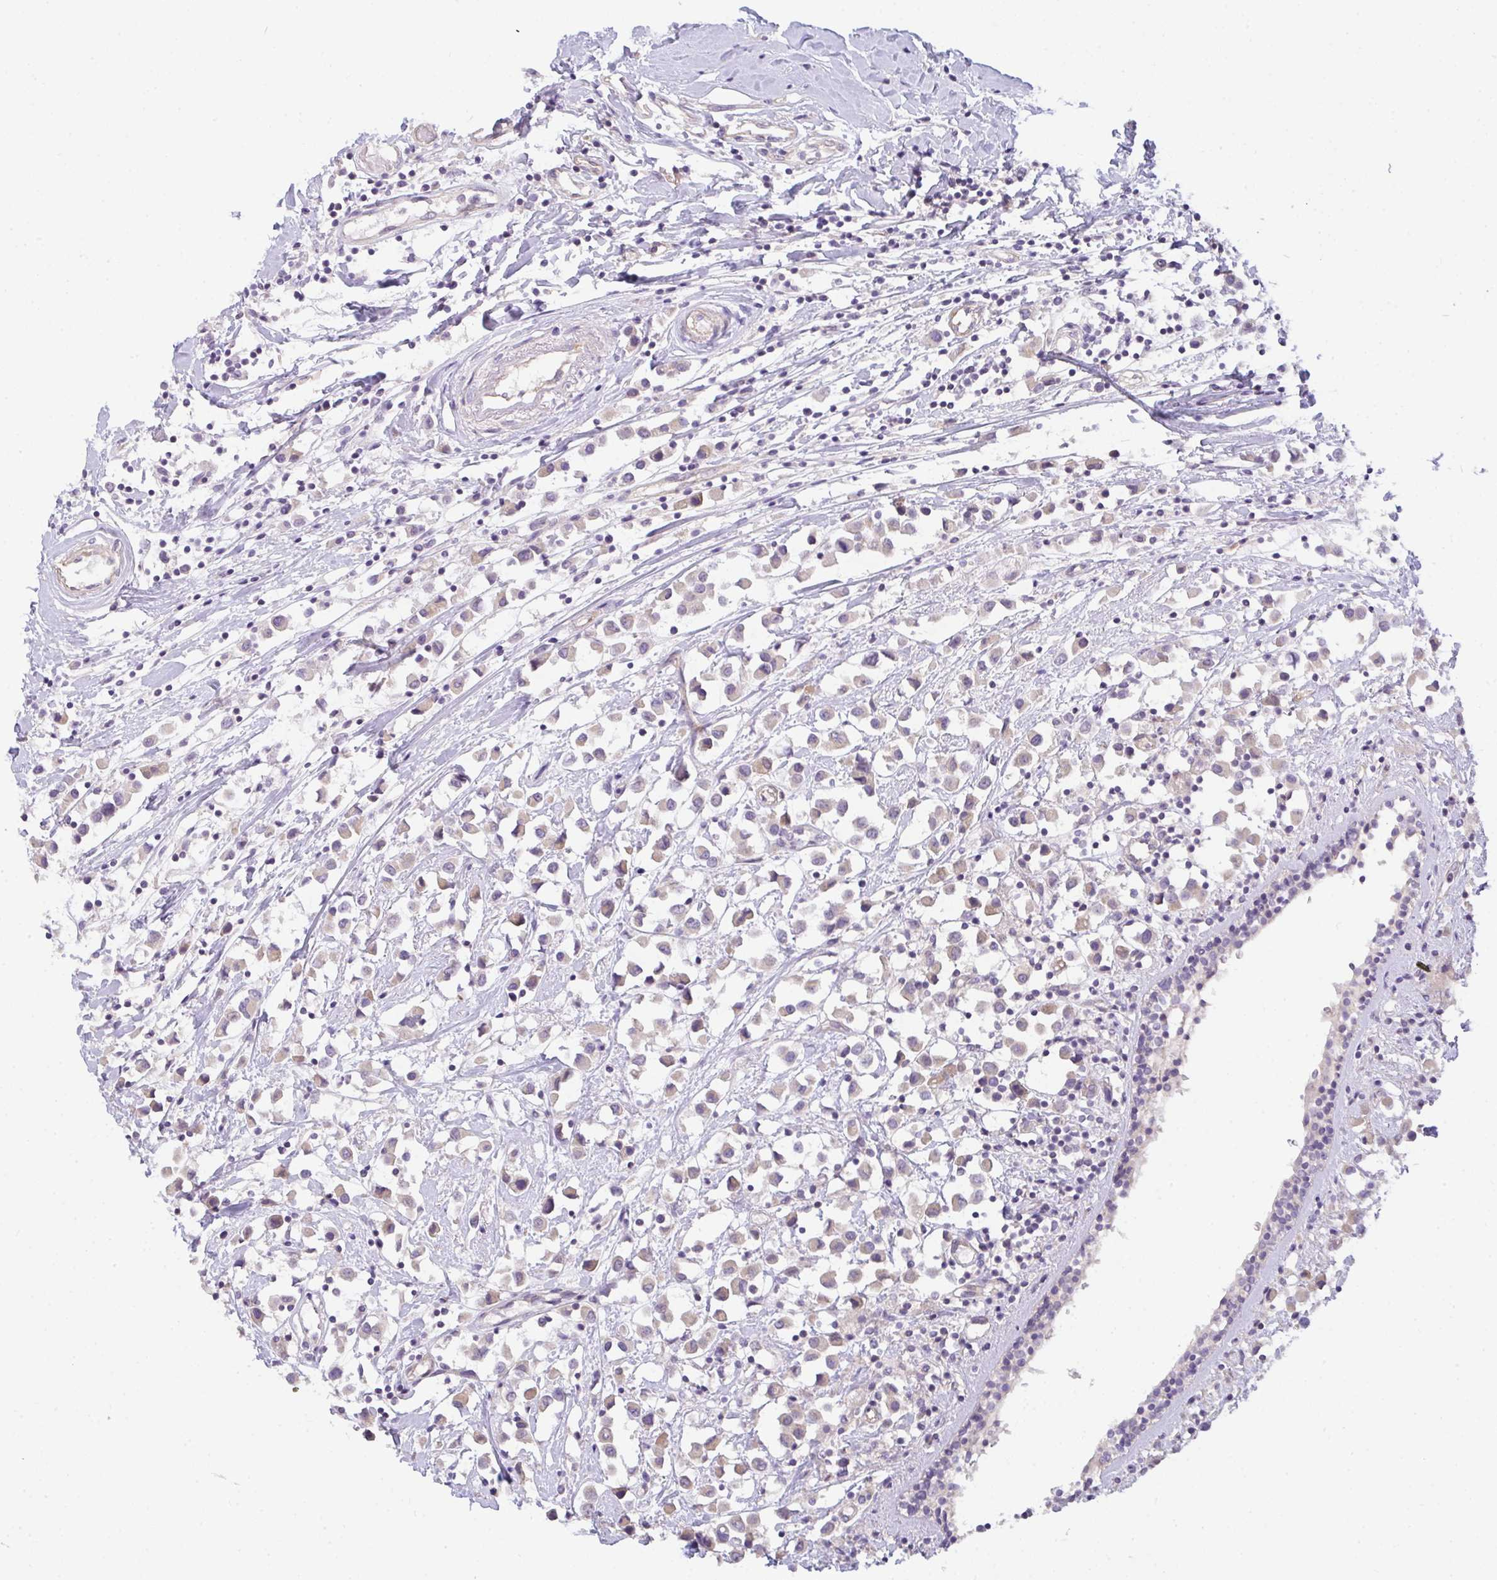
{"staining": {"intensity": "weak", "quantity": ">75%", "location": "cytoplasmic/membranous"}, "tissue": "breast cancer", "cell_type": "Tumor cells", "image_type": "cancer", "snomed": [{"axis": "morphology", "description": "Duct carcinoma"}, {"axis": "topography", "description": "Breast"}], "caption": "Invasive ductal carcinoma (breast) tissue shows weak cytoplasmic/membranous staining in about >75% of tumor cells, visualized by immunohistochemistry.", "gene": "FILIP1", "patient": {"sex": "female", "age": 61}}